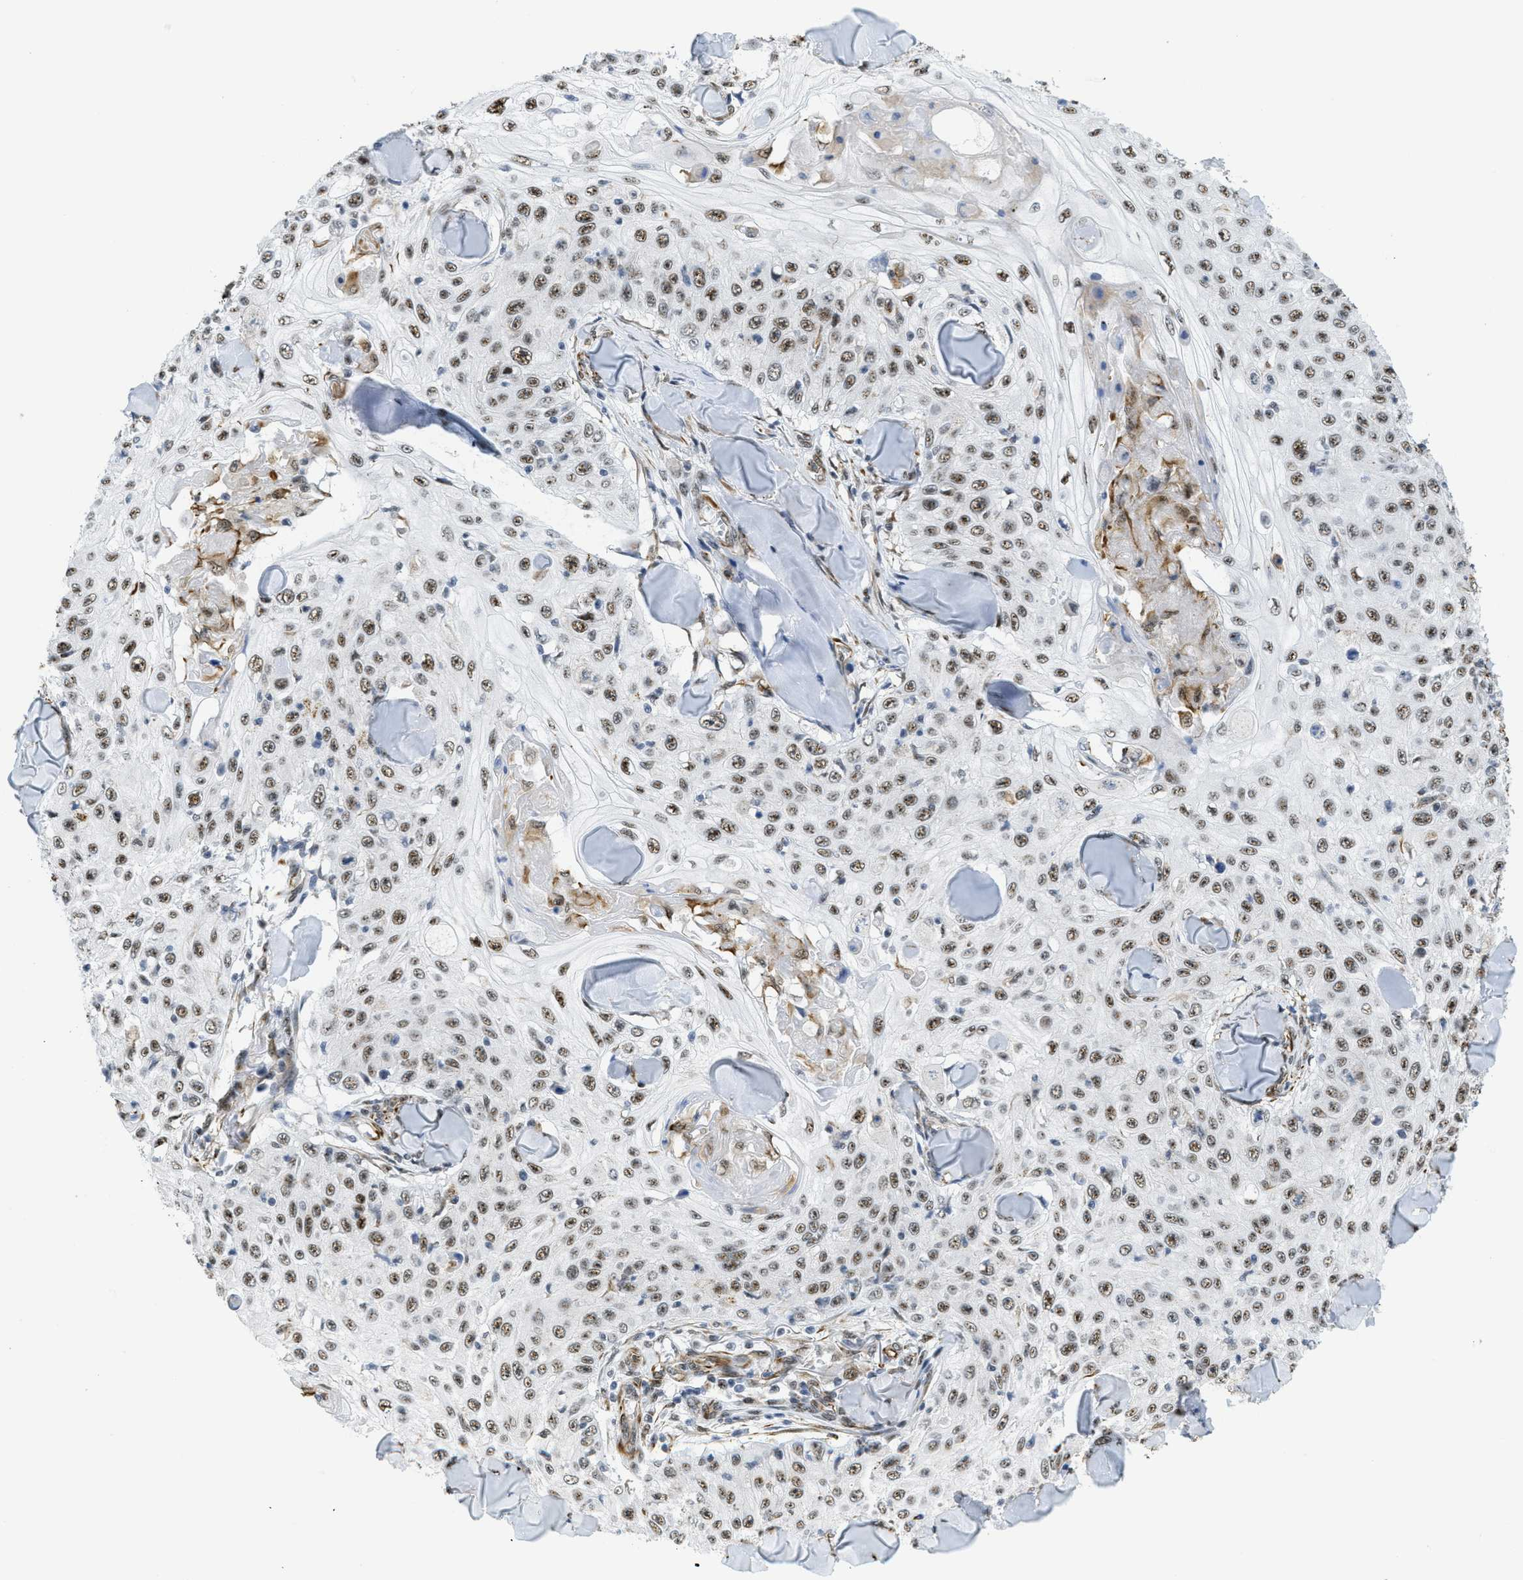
{"staining": {"intensity": "moderate", "quantity": ">75%", "location": "nuclear"}, "tissue": "skin cancer", "cell_type": "Tumor cells", "image_type": "cancer", "snomed": [{"axis": "morphology", "description": "Squamous cell carcinoma, NOS"}, {"axis": "topography", "description": "Skin"}], "caption": "Squamous cell carcinoma (skin) stained with a brown dye reveals moderate nuclear positive staining in about >75% of tumor cells.", "gene": "LRRC8B", "patient": {"sex": "male", "age": 86}}